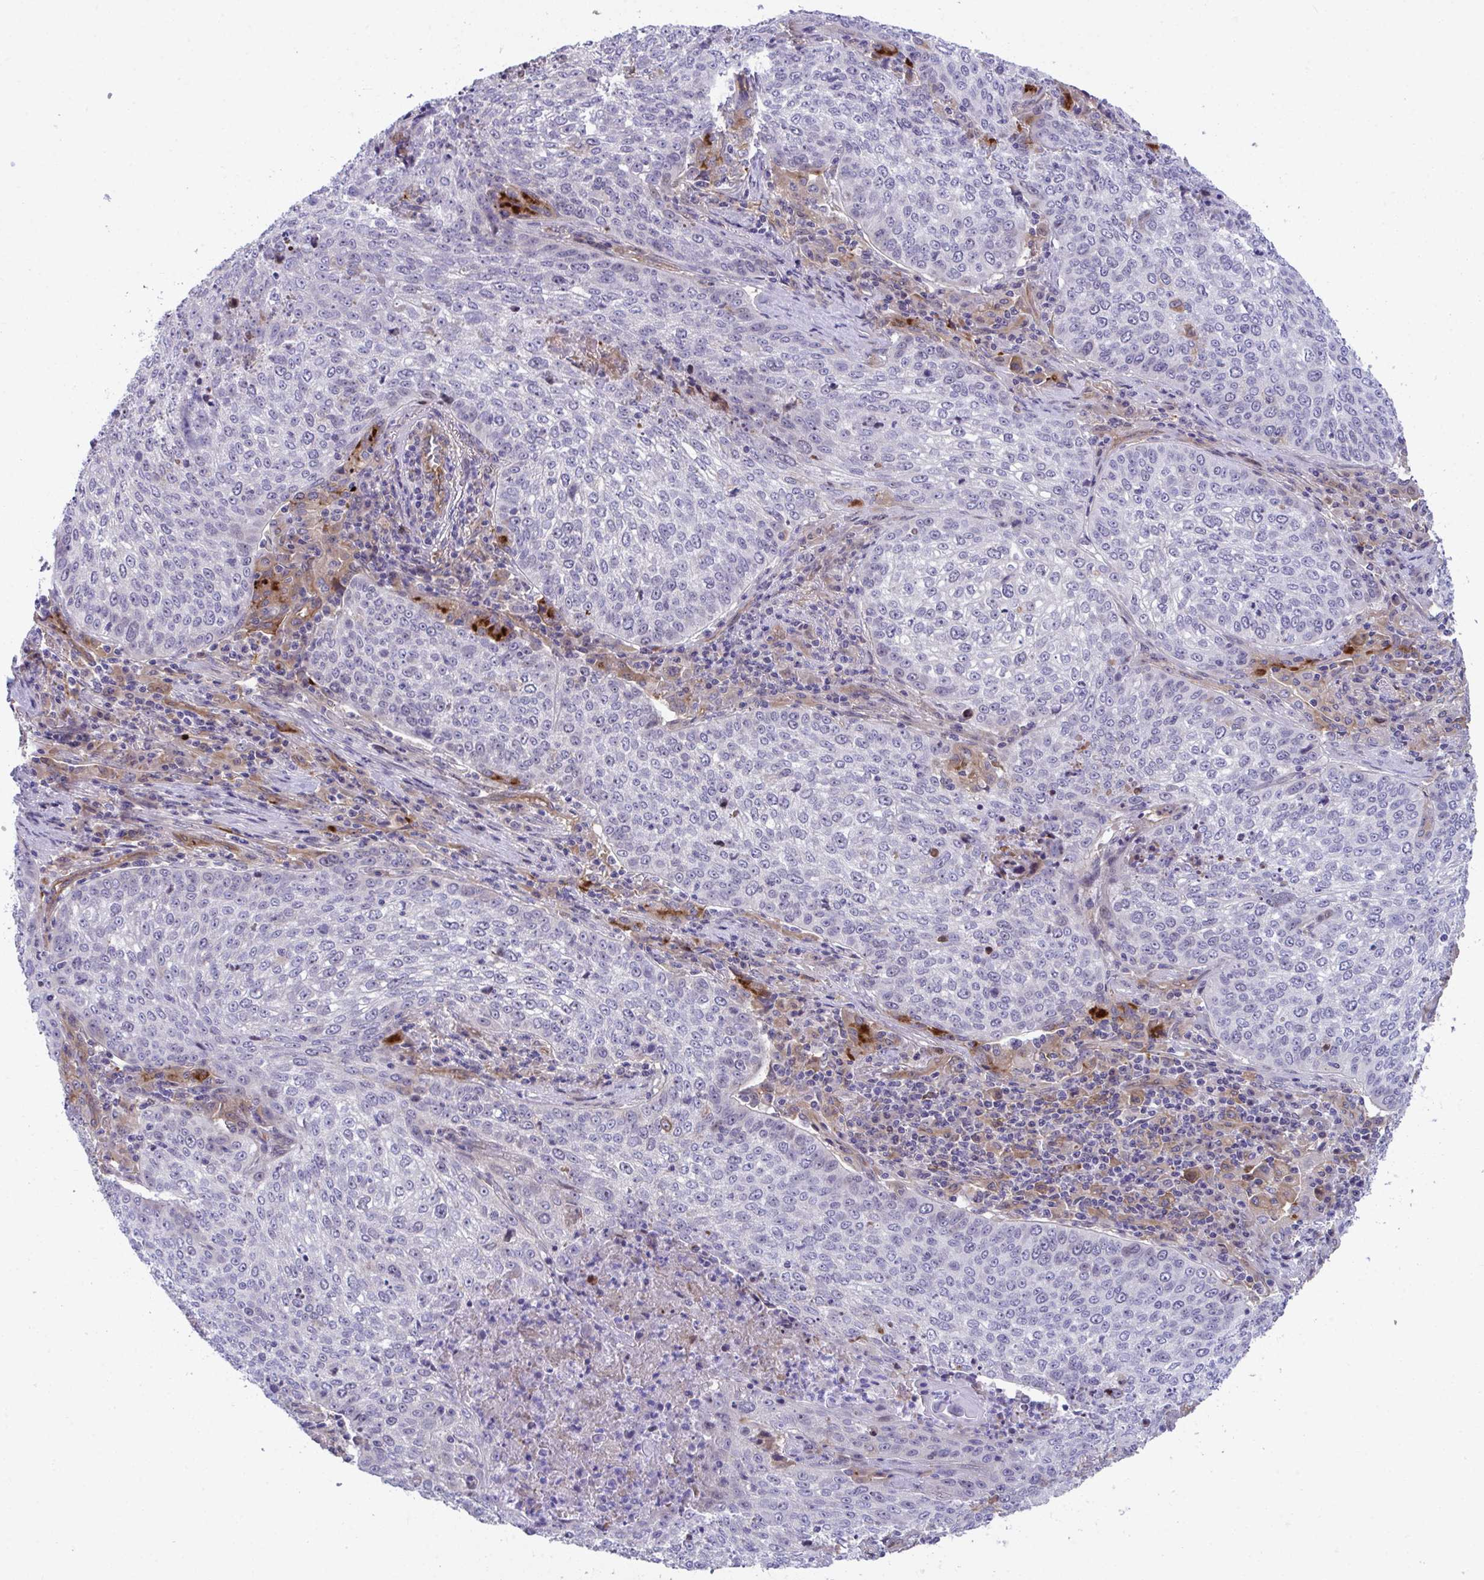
{"staining": {"intensity": "negative", "quantity": "none", "location": "none"}, "tissue": "lung cancer", "cell_type": "Tumor cells", "image_type": "cancer", "snomed": [{"axis": "morphology", "description": "Squamous cell carcinoma, NOS"}, {"axis": "topography", "description": "Lung"}], "caption": "Immunohistochemistry (IHC) photomicrograph of neoplastic tissue: human lung cancer (squamous cell carcinoma) stained with DAB (3,3'-diaminobenzidine) shows no significant protein positivity in tumor cells.", "gene": "CENPQ", "patient": {"sex": "male", "age": 63}}